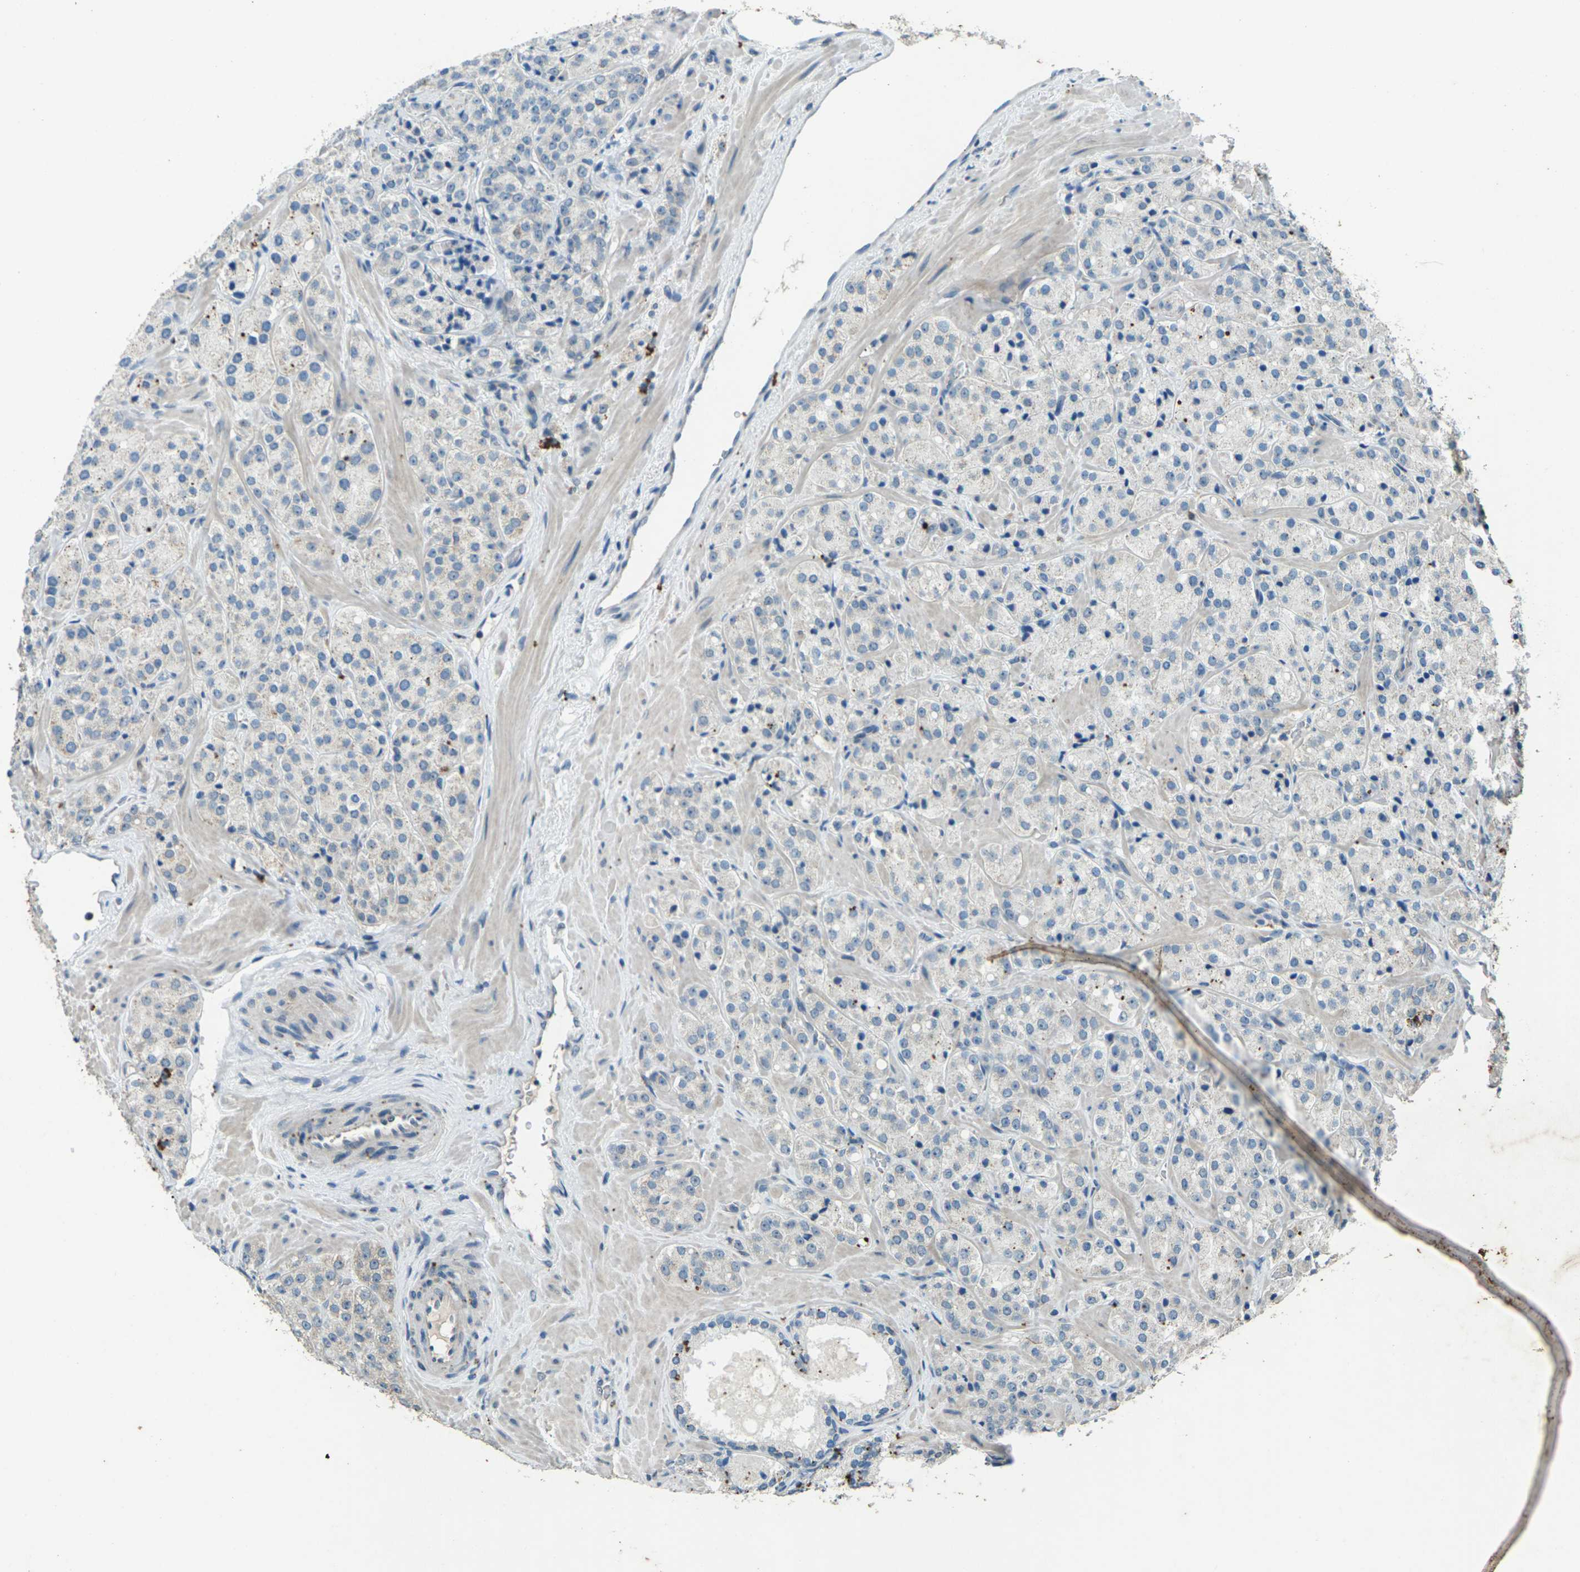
{"staining": {"intensity": "moderate", "quantity": "<25%", "location": "cytoplasmic/membranous"}, "tissue": "prostate cancer", "cell_type": "Tumor cells", "image_type": "cancer", "snomed": [{"axis": "morphology", "description": "Adenocarcinoma, High grade"}, {"axis": "topography", "description": "Prostate"}], "caption": "IHC of prostate cancer (high-grade adenocarcinoma) demonstrates low levels of moderate cytoplasmic/membranous staining in about <25% of tumor cells. The protein of interest is shown in brown color, while the nuclei are stained blue.", "gene": "SIGLEC14", "patient": {"sex": "male", "age": 64}}